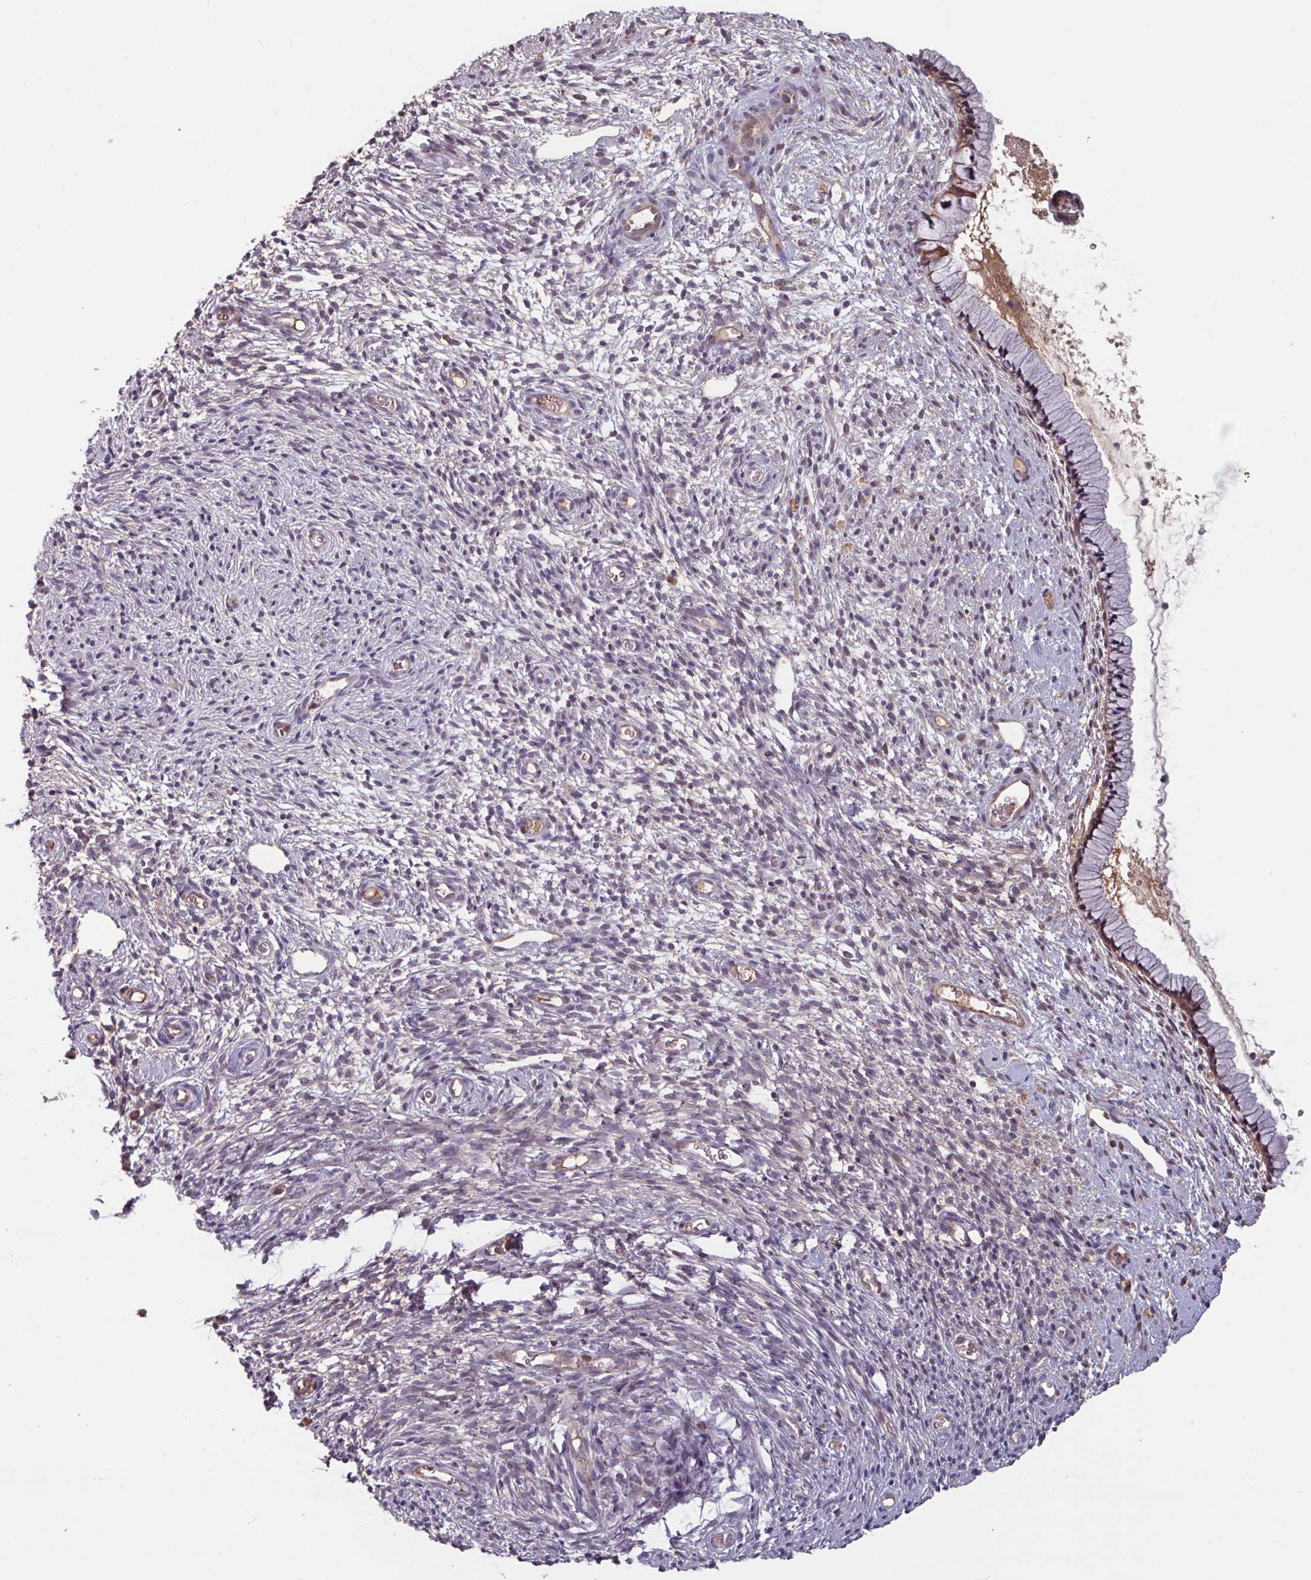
{"staining": {"intensity": "strong", "quantity": "25%-75%", "location": "cytoplasmic/membranous,nuclear"}, "tissue": "cervix", "cell_type": "Glandular cells", "image_type": "normal", "snomed": [{"axis": "morphology", "description": "Normal tissue, NOS"}, {"axis": "topography", "description": "Cervix"}], "caption": "Cervix stained with a brown dye exhibits strong cytoplasmic/membranous,nuclear positive positivity in about 25%-75% of glandular cells.", "gene": "TMEM88", "patient": {"sex": "female", "age": 76}}